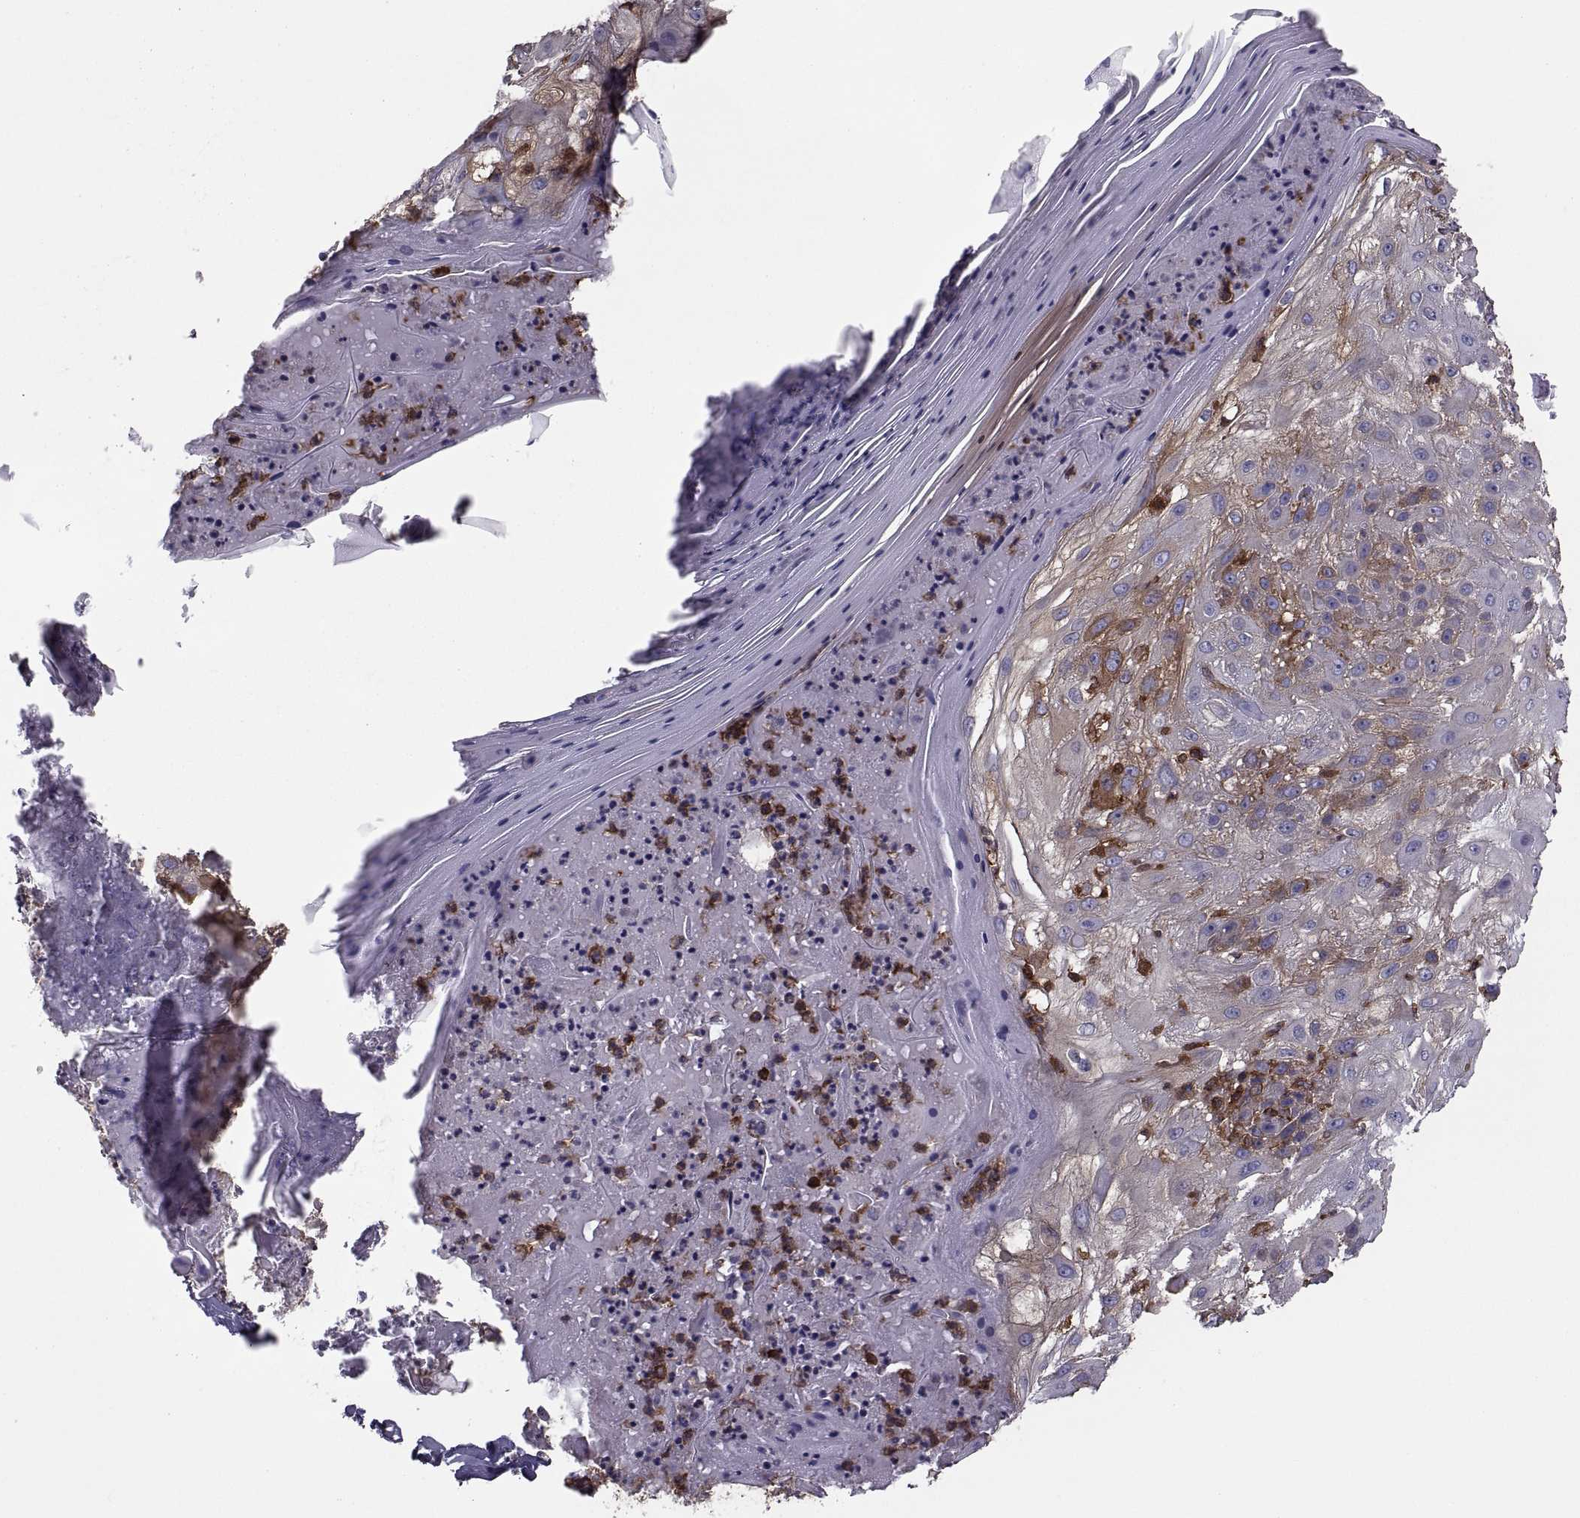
{"staining": {"intensity": "strong", "quantity": ">75%", "location": "cytoplasmic/membranous"}, "tissue": "skin cancer", "cell_type": "Tumor cells", "image_type": "cancer", "snomed": [{"axis": "morphology", "description": "Normal tissue, NOS"}, {"axis": "morphology", "description": "Squamous cell carcinoma, NOS"}, {"axis": "topography", "description": "Skin"}], "caption": "Skin cancer stained with DAB IHC demonstrates high levels of strong cytoplasmic/membranous staining in about >75% of tumor cells.", "gene": "MYH9", "patient": {"sex": "female", "age": 83}}